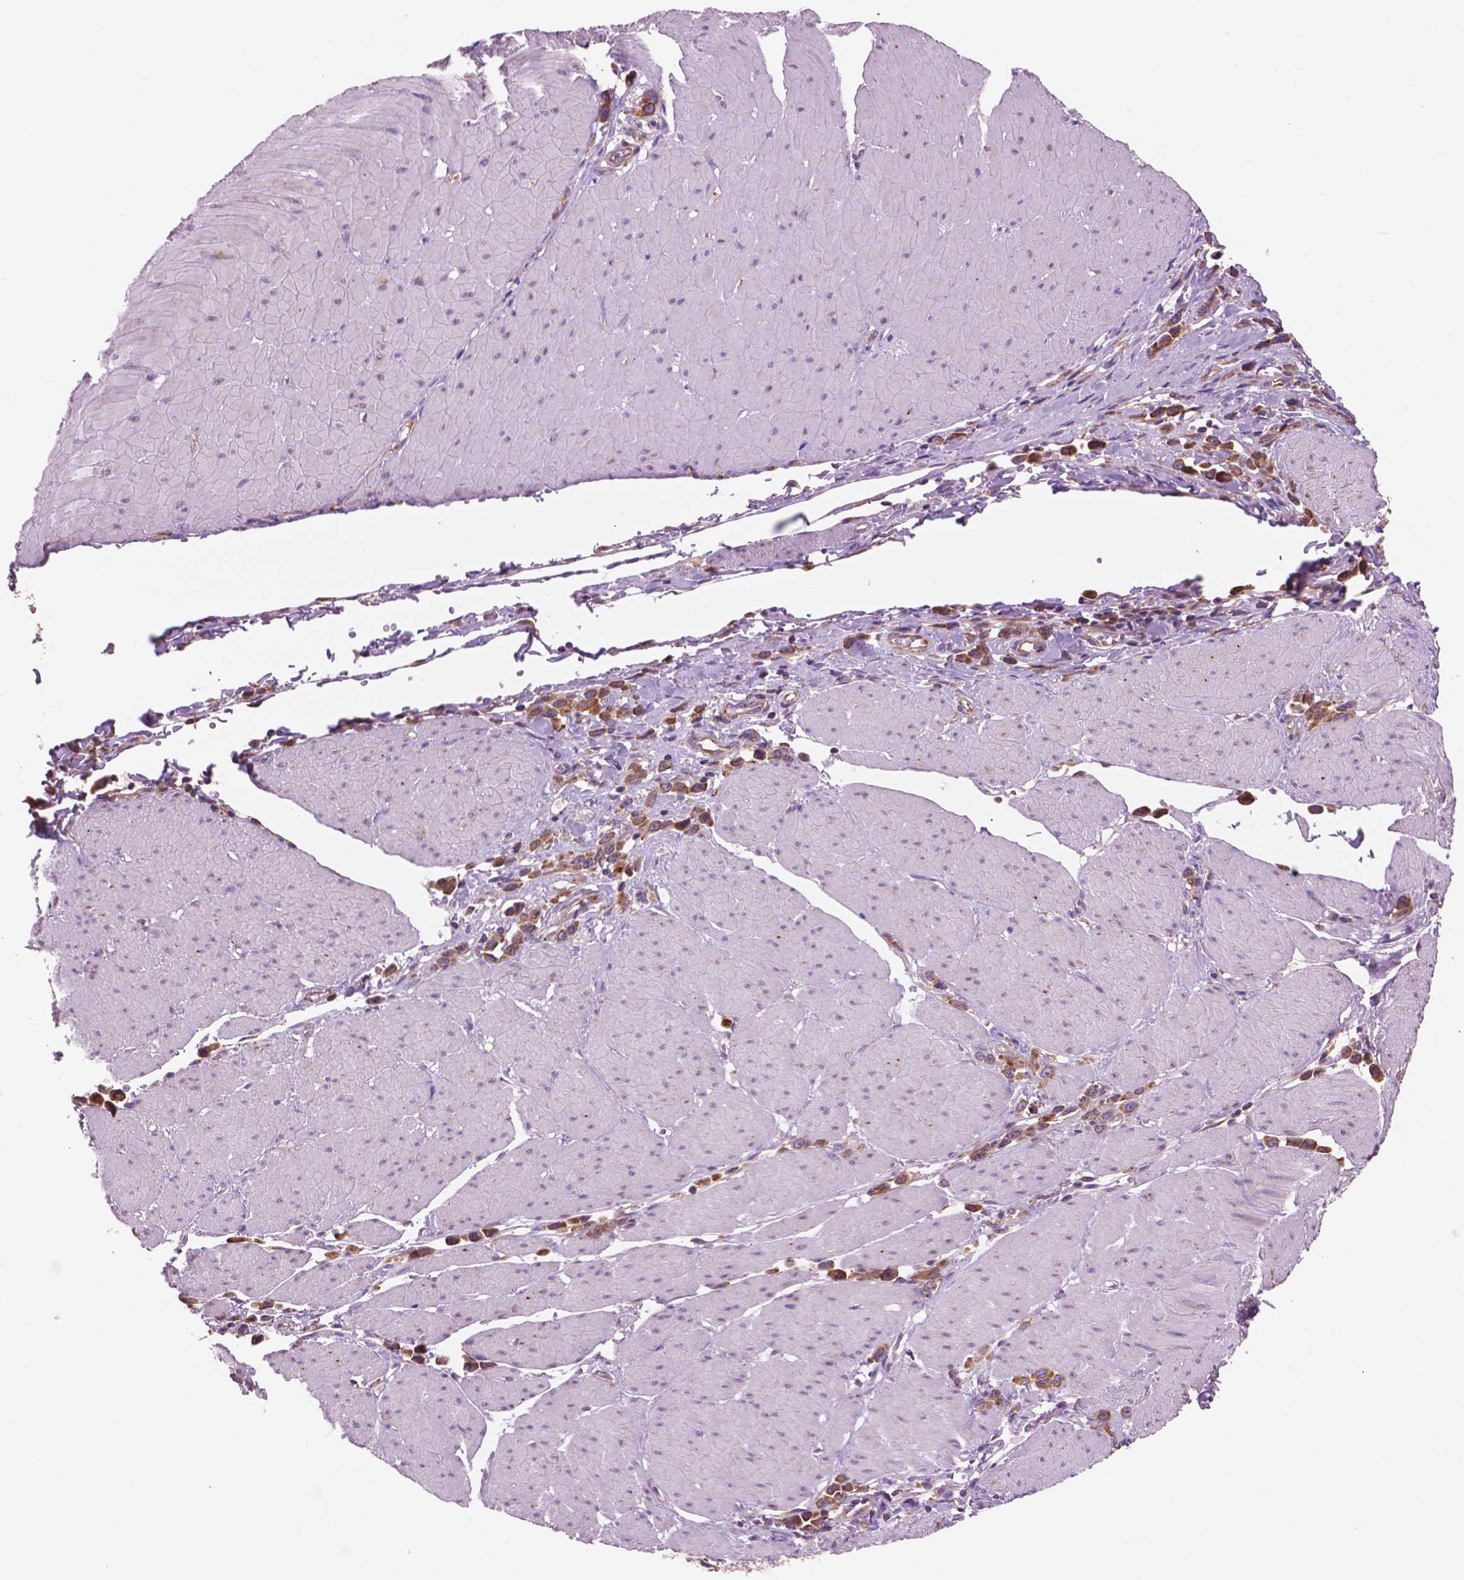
{"staining": {"intensity": "moderate", "quantity": ">75%", "location": "cytoplasmic/membranous"}, "tissue": "stomach cancer", "cell_type": "Tumor cells", "image_type": "cancer", "snomed": [{"axis": "morphology", "description": "Adenocarcinoma, NOS"}, {"axis": "topography", "description": "Stomach"}], "caption": "Adenocarcinoma (stomach) stained for a protein shows moderate cytoplasmic/membranous positivity in tumor cells.", "gene": "RPL37A", "patient": {"sex": "male", "age": 47}}